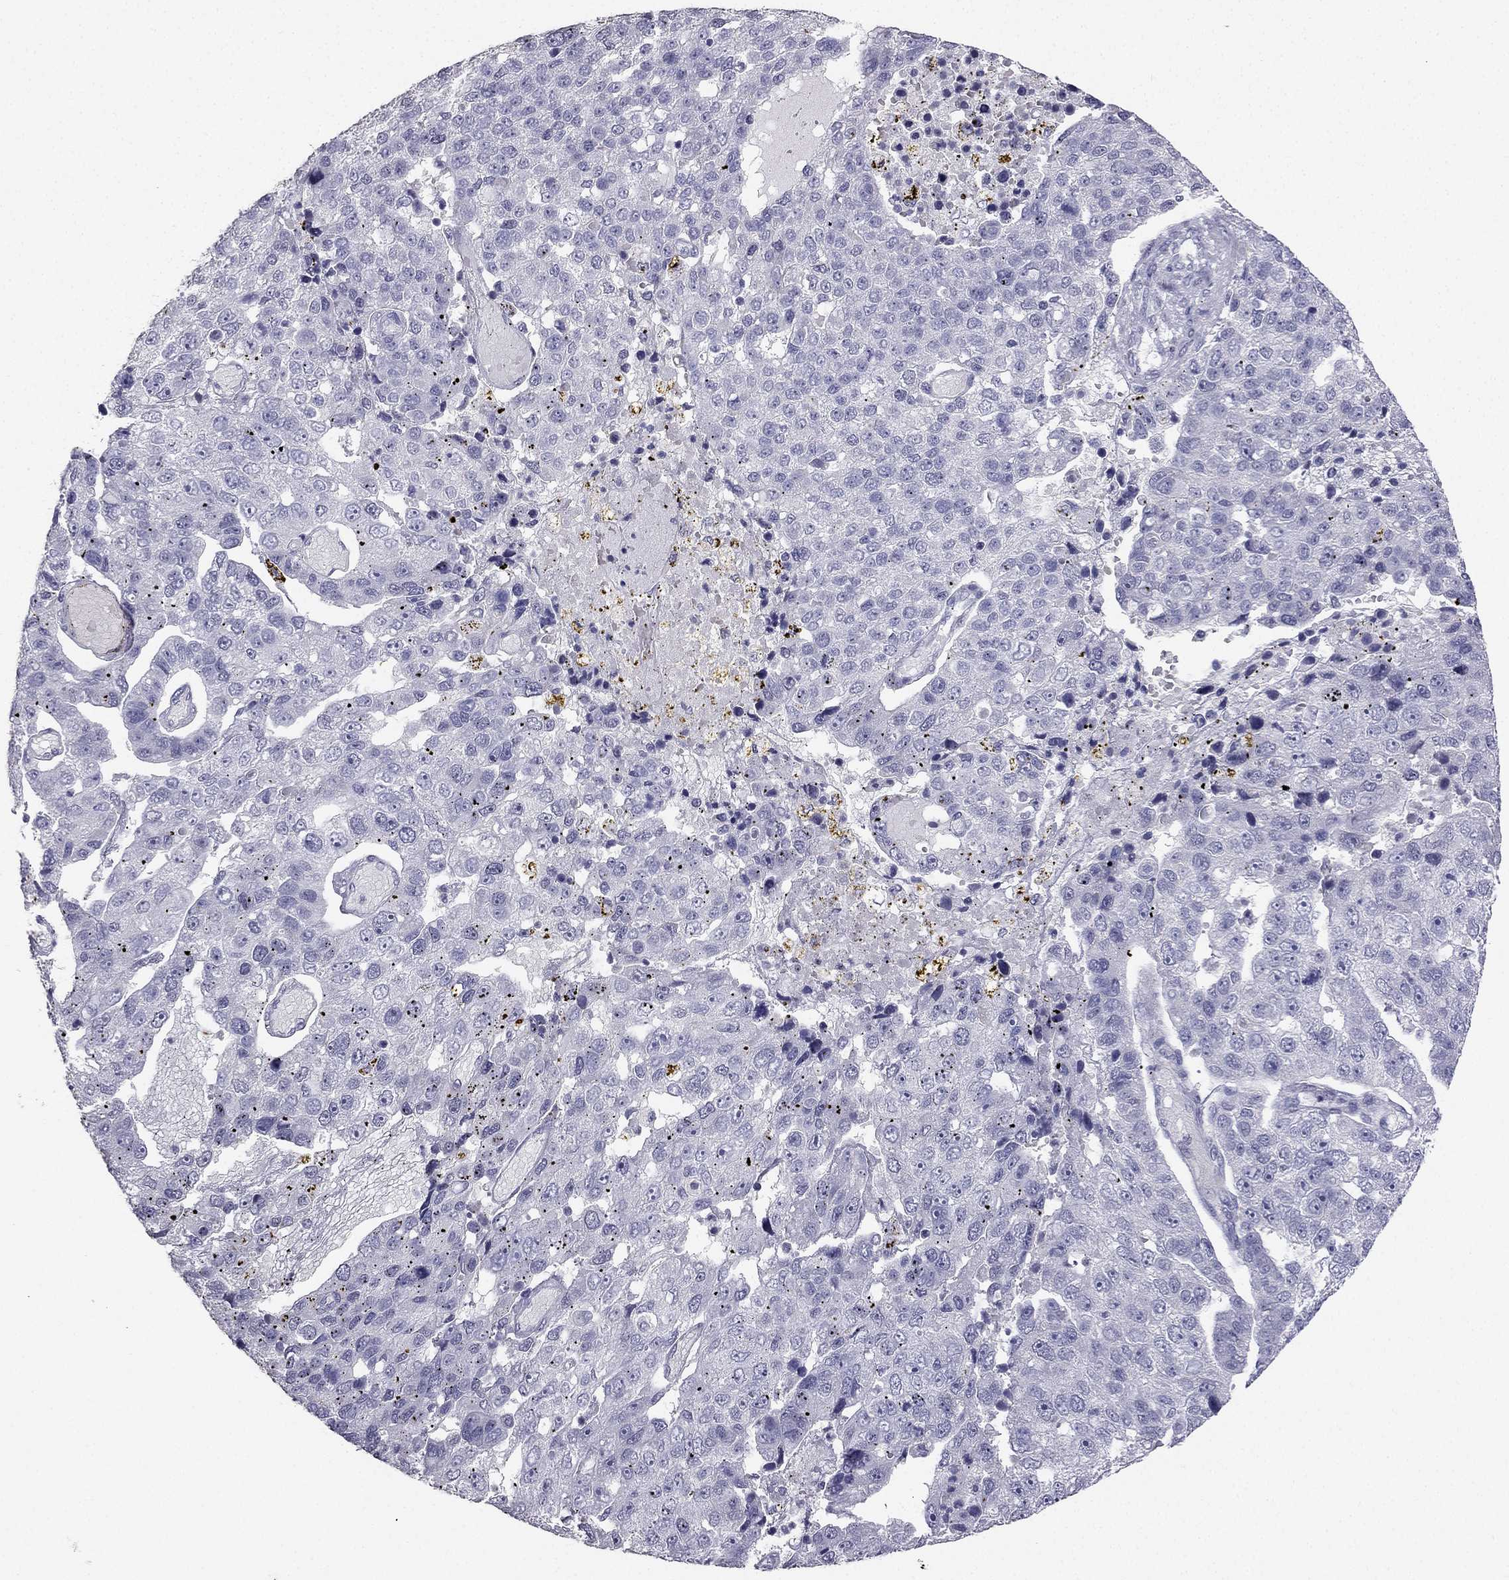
{"staining": {"intensity": "negative", "quantity": "none", "location": "none"}, "tissue": "pancreatic cancer", "cell_type": "Tumor cells", "image_type": "cancer", "snomed": [{"axis": "morphology", "description": "Adenocarcinoma, NOS"}, {"axis": "topography", "description": "Pancreas"}], "caption": "This is an IHC image of pancreatic adenocarcinoma. There is no expression in tumor cells.", "gene": "CALB2", "patient": {"sex": "female", "age": 61}}